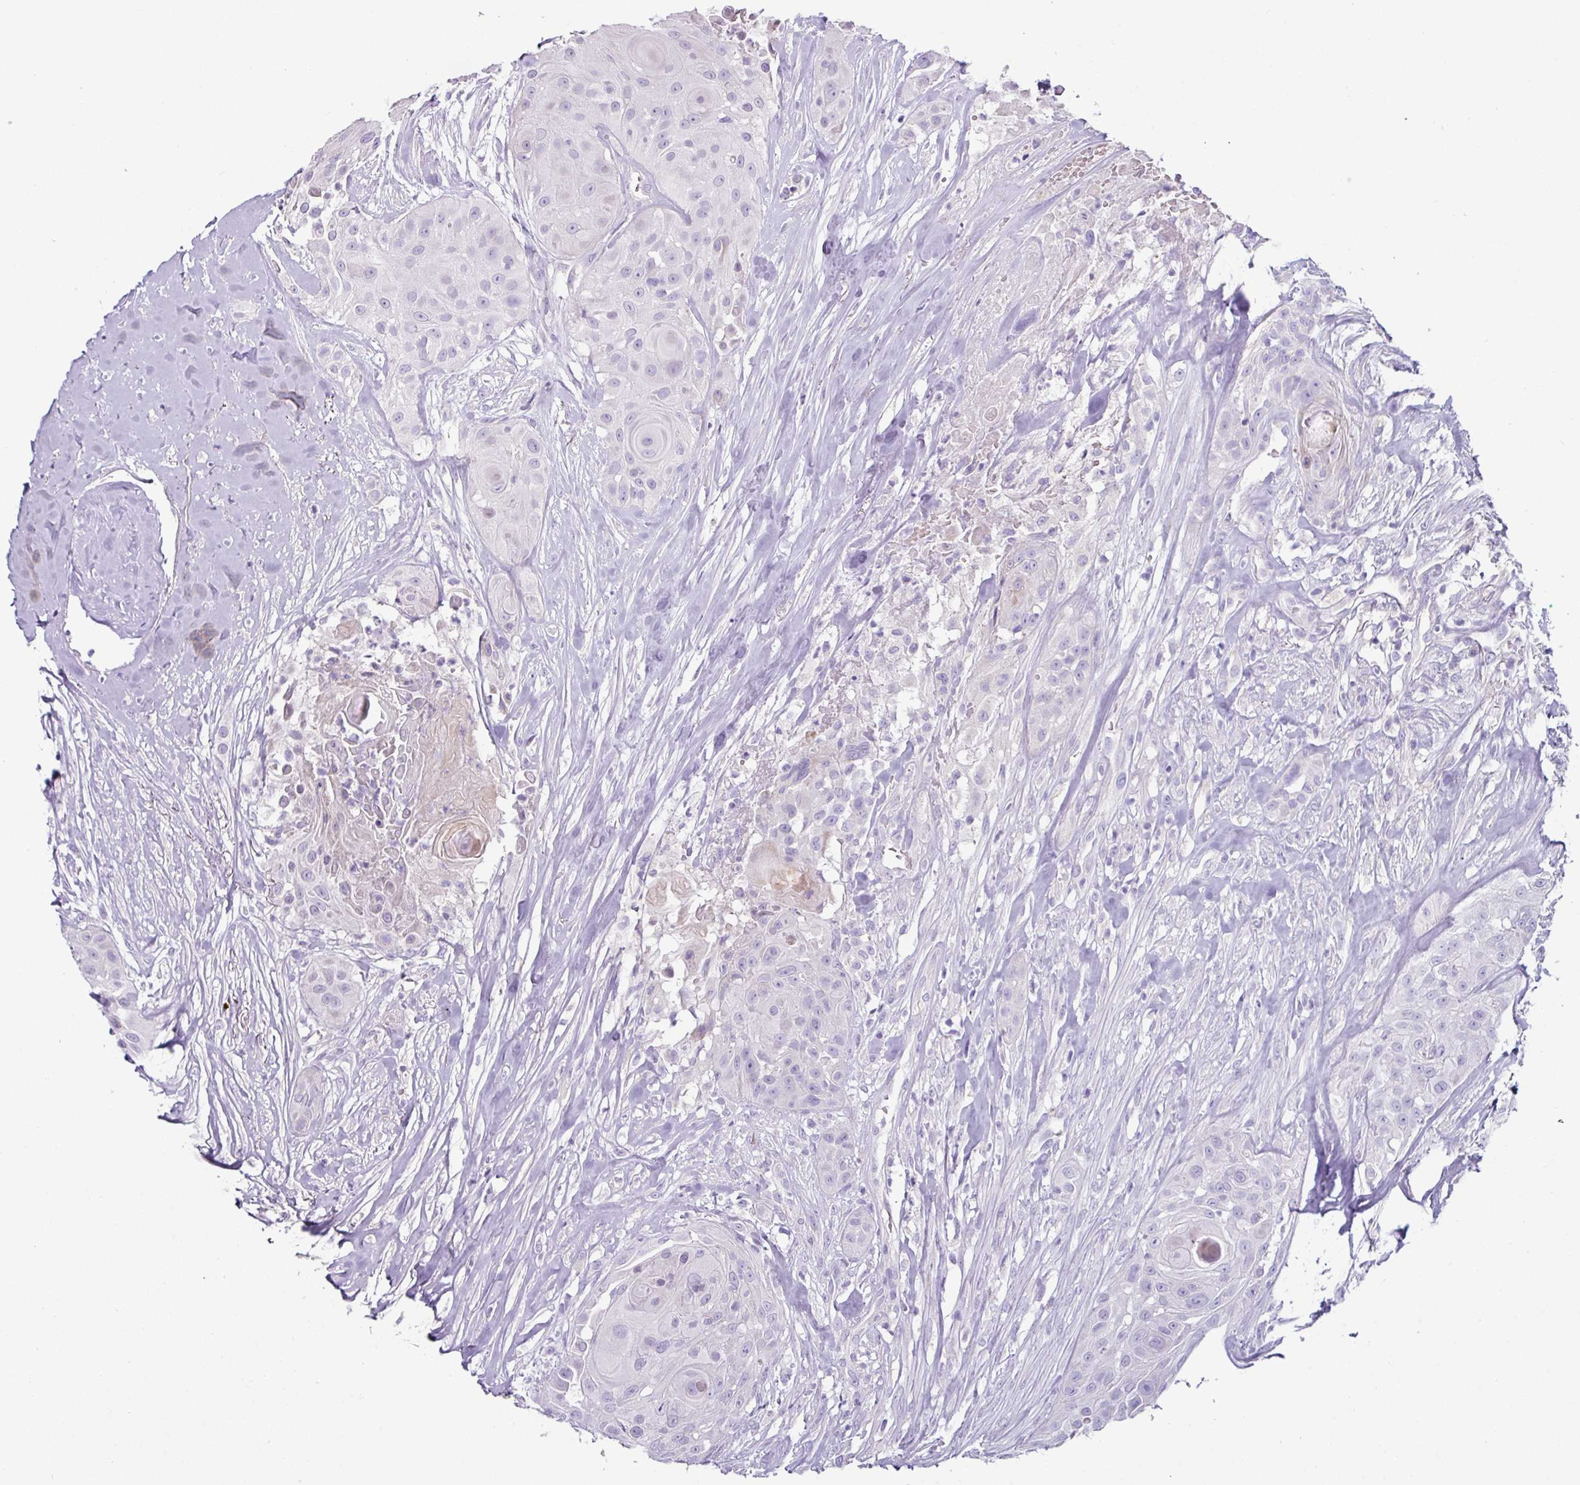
{"staining": {"intensity": "negative", "quantity": "none", "location": "none"}, "tissue": "head and neck cancer", "cell_type": "Tumor cells", "image_type": "cancer", "snomed": [{"axis": "morphology", "description": "Squamous cell carcinoma, NOS"}, {"axis": "topography", "description": "Head-Neck"}], "caption": "Tumor cells are negative for protein expression in human squamous cell carcinoma (head and neck).", "gene": "RGS16", "patient": {"sex": "male", "age": 83}}